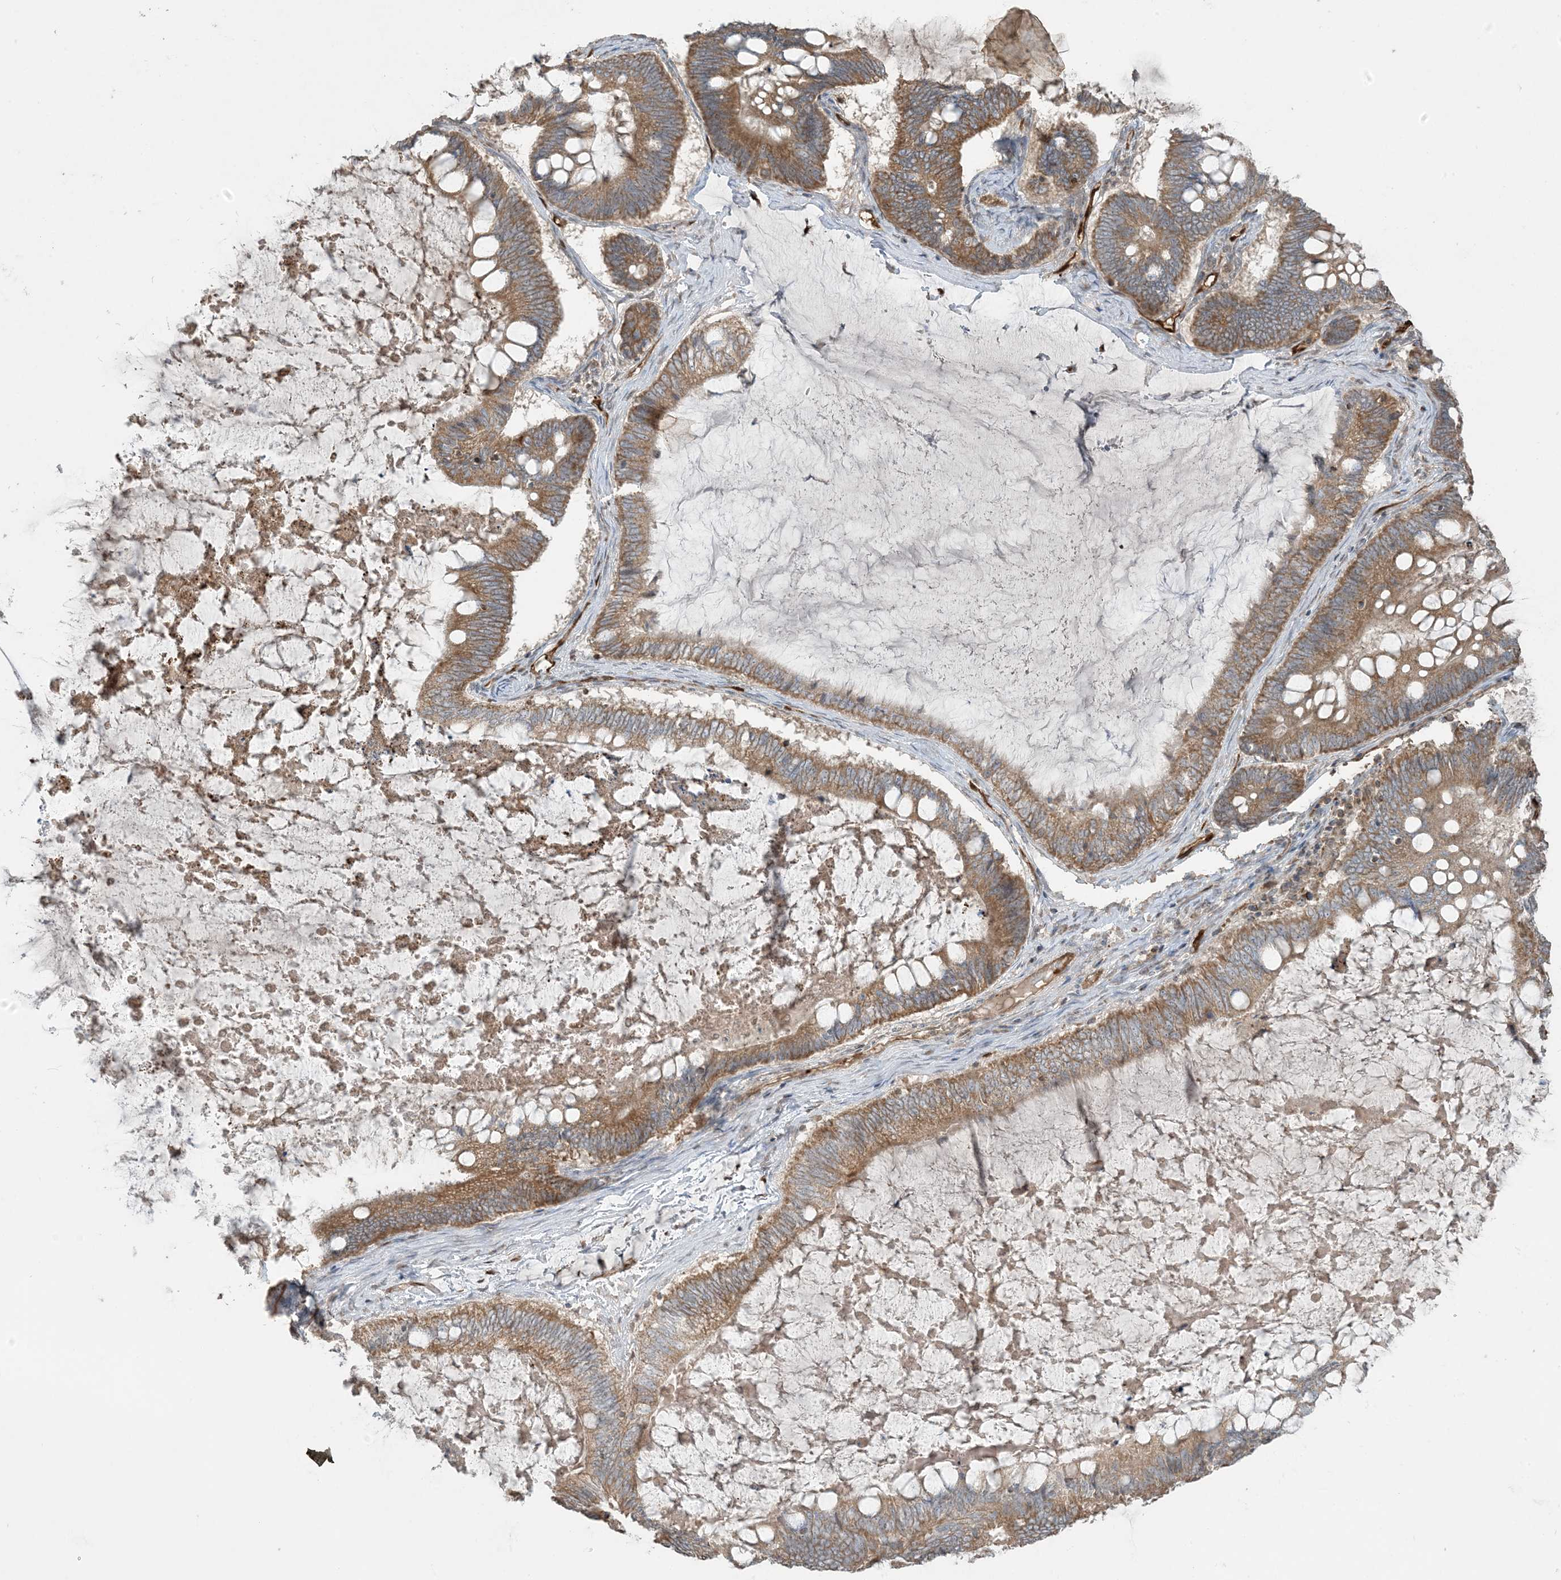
{"staining": {"intensity": "moderate", "quantity": ">75%", "location": "cytoplasmic/membranous"}, "tissue": "ovarian cancer", "cell_type": "Tumor cells", "image_type": "cancer", "snomed": [{"axis": "morphology", "description": "Cystadenocarcinoma, mucinous, NOS"}, {"axis": "topography", "description": "Ovary"}], "caption": "This image exhibits immunohistochemistry (IHC) staining of human mucinous cystadenocarcinoma (ovarian), with medium moderate cytoplasmic/membranous expression in about >75% of tumor cells.", "gene": "PPM1F", "patient": {"sex": "female", "age": 61}}